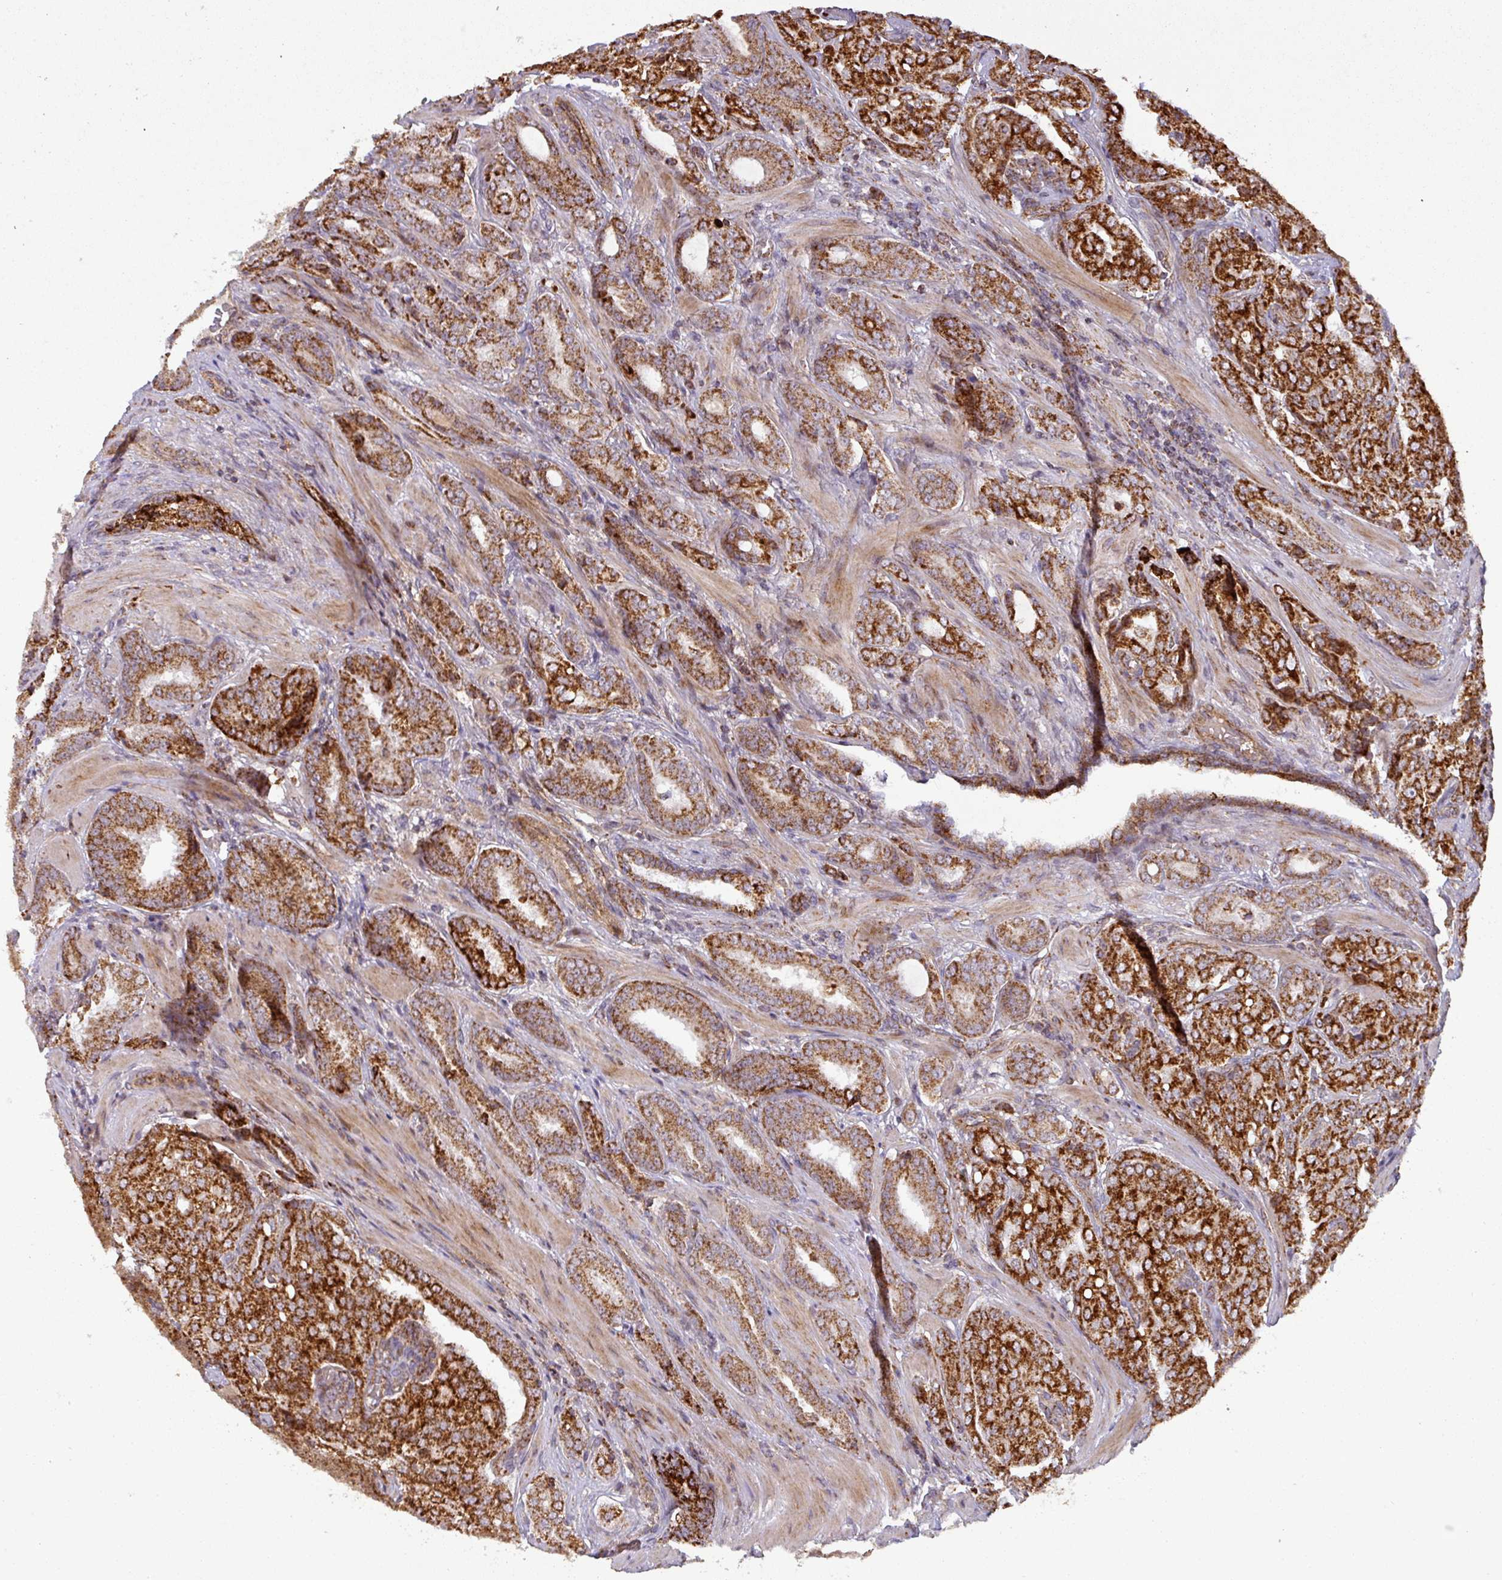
{"staining": {"intensity": "strong", "quantity": ">75%", "location": "cytoplasmic/membranous"}, "tissue": "prostate cancer", "cell_type": "Tumor cells", "image_type": "cancer", "snomed": [{"axis": "morphology", "description": "Adenocarcinoma, High grade"}, {"axis": "topography", "description": "Prostate"}], "caption": "A high-resolution photomicrograph shows immunohistochemistry staining of adenocarcinoma (high-grade) (prostate), which demonstrates strong cytoplasmic/membranous positivity in approximately >75% of tumor cells. (brown staining indicates protein expression, while blue staining denotes nuclei).", "gene": "GPD2", "patient": {"sex": "male", "age": 68}}